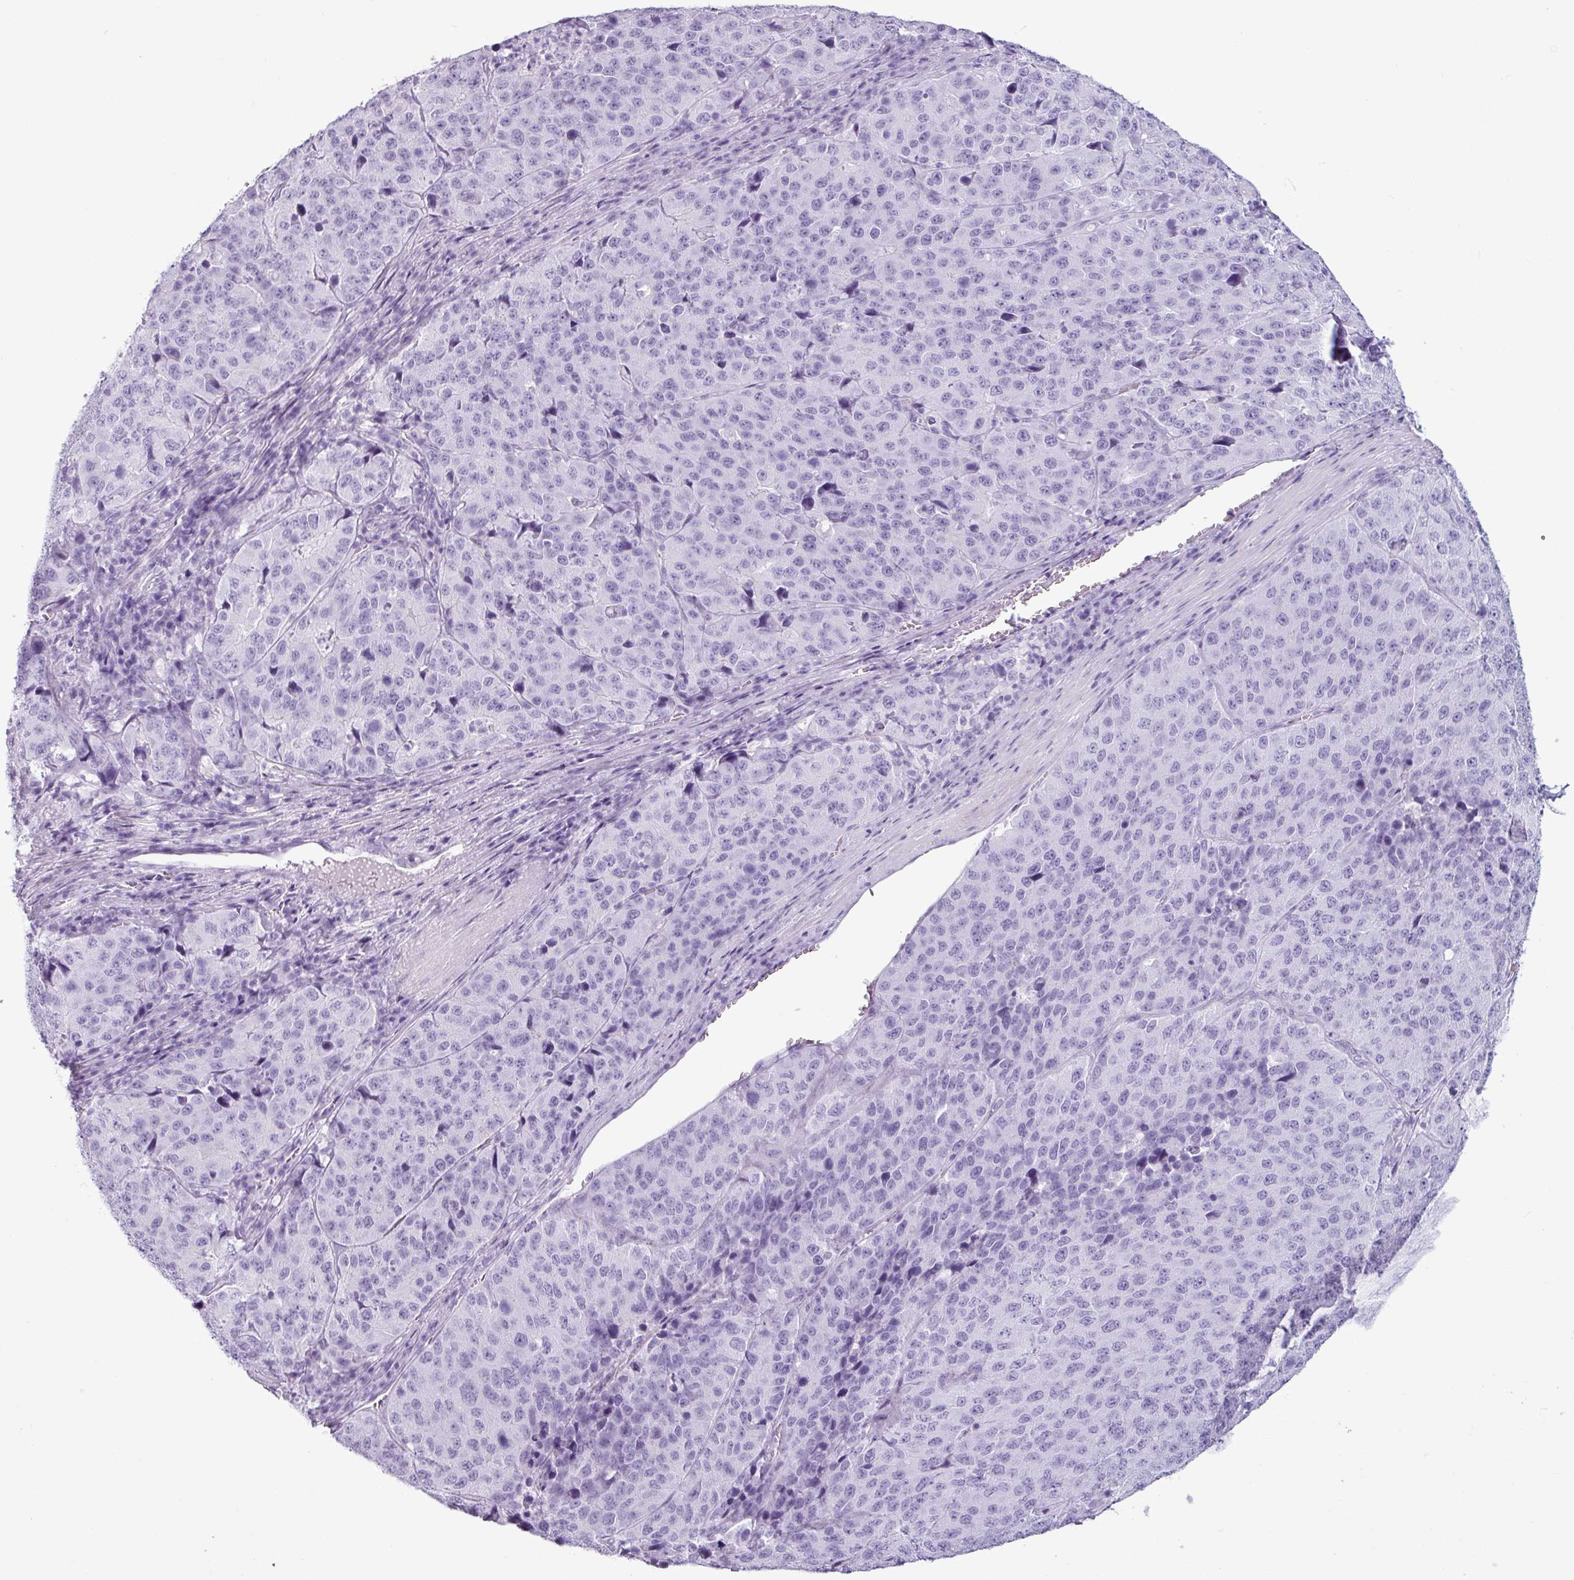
{"staining": {"intensity": "negative", "quantity": "none", "location": "none"}, "tissue": "stomach cancer", "cell_type": "Tumor cells", "image_type": "cancer", "snomed": [{"axis": "morphology", "description": "Adenocarcinoma, NOS"}, {"axis": "topography", "description": "Stomach"}], "caption": "An image of stomach cancer (adenocarcinoma) stained for a protein shows no brown staining in tumor cells.", "gene": "SCT", "patient": {"sex": "male", "age": 71}}